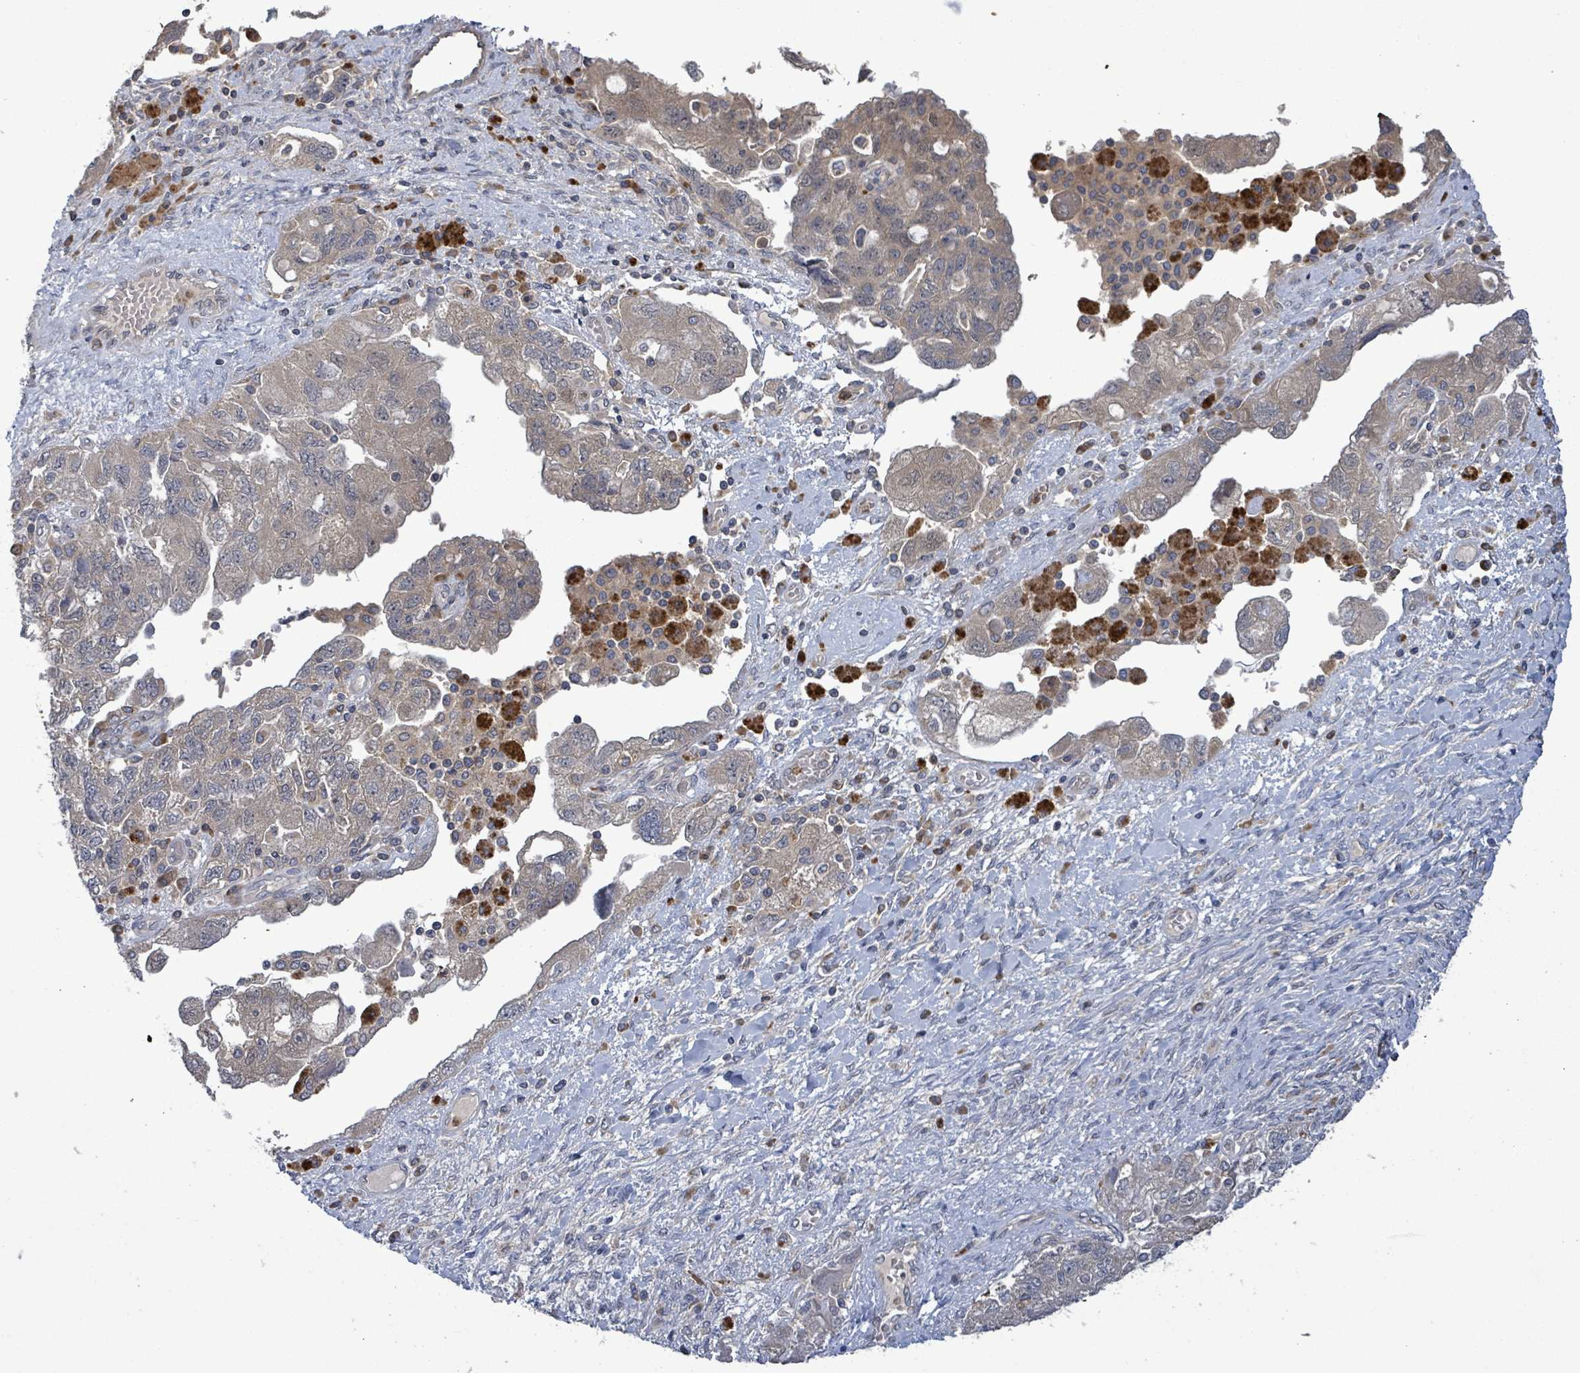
{"staining": {"intensity": "weak", "quantity": "25%-75%", "location": "cytoplasmic/membranous"}, "tissue": "ovarian cancer", "cell_type": "Tumor cells", "image_type": "cancer", "snomed": [{"axis": "morphology", "description": "Carcinoma, NOS"}, {"axis": "morphology", "description": "Cystadenocarcinoma, serous, NOS"}, {"axis": "topography", "description": "Ovary"}], "caption": "Brown immunohistochemical staining in ovarian carcinoma demonstrates weak cytoplasmic/membranous positivity in approximately 25%-75% of tumor cells.", "gene": "SERPINE3", "patient": {"sex": "female", "age": 69}}